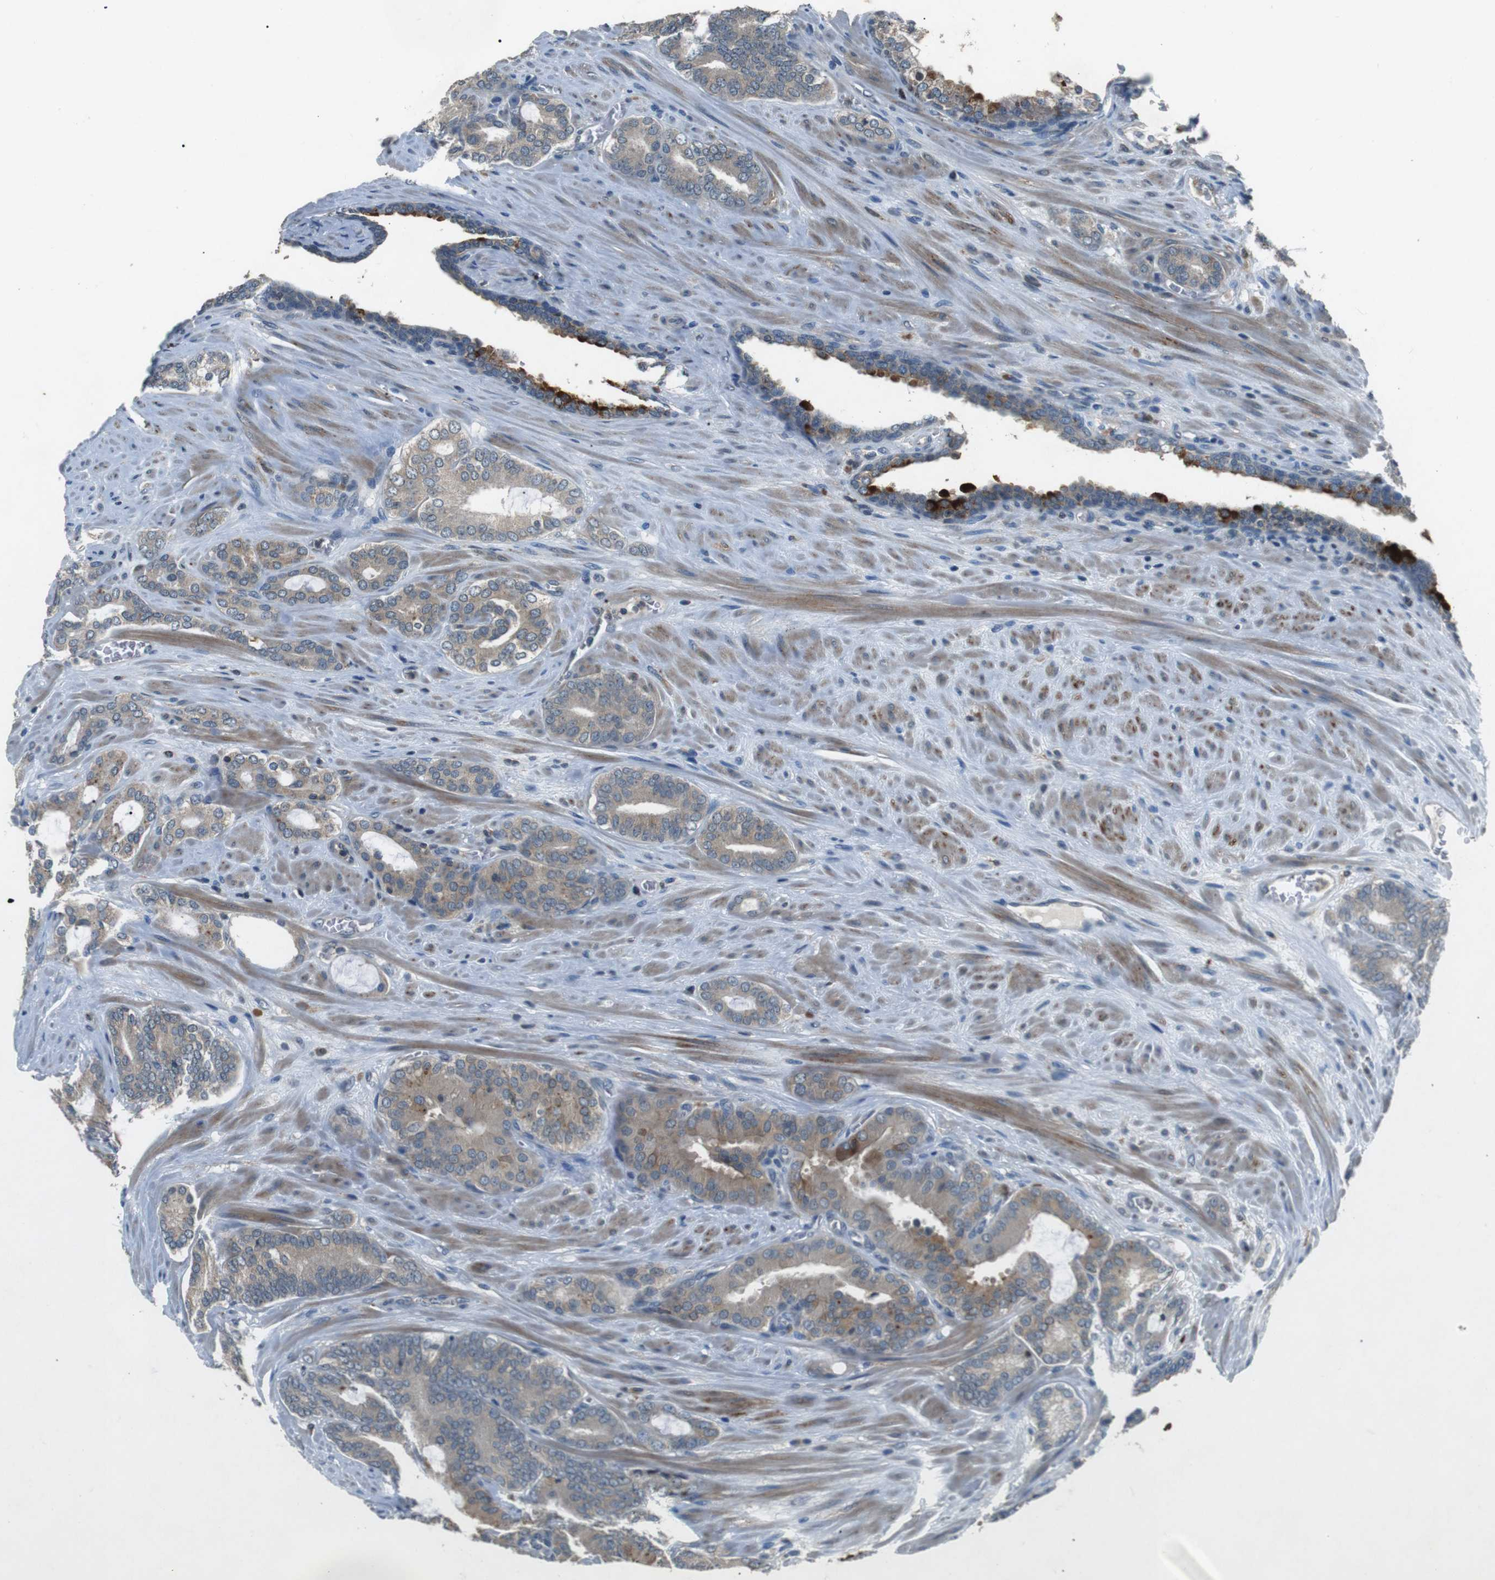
{"staining": {"intensity": "weak", "quantity": "<25%", "location": "cytoplasmic/membranous"}, "tissue": "prostate cancer", "cell_type": "Tumor cells", "image_type": "cancer", "snomed": [{"axis": "morphology", "description": "Adenocarcinoma, Low grade"}, {"axis": "topography", "description": "Prostate"}], "caption": "Prostate cancer was stained to show a protein in brown. There is no significant expression in tumor cells.", "gene": "NEK7", "patient": {"sex": "male", "age": 72}}